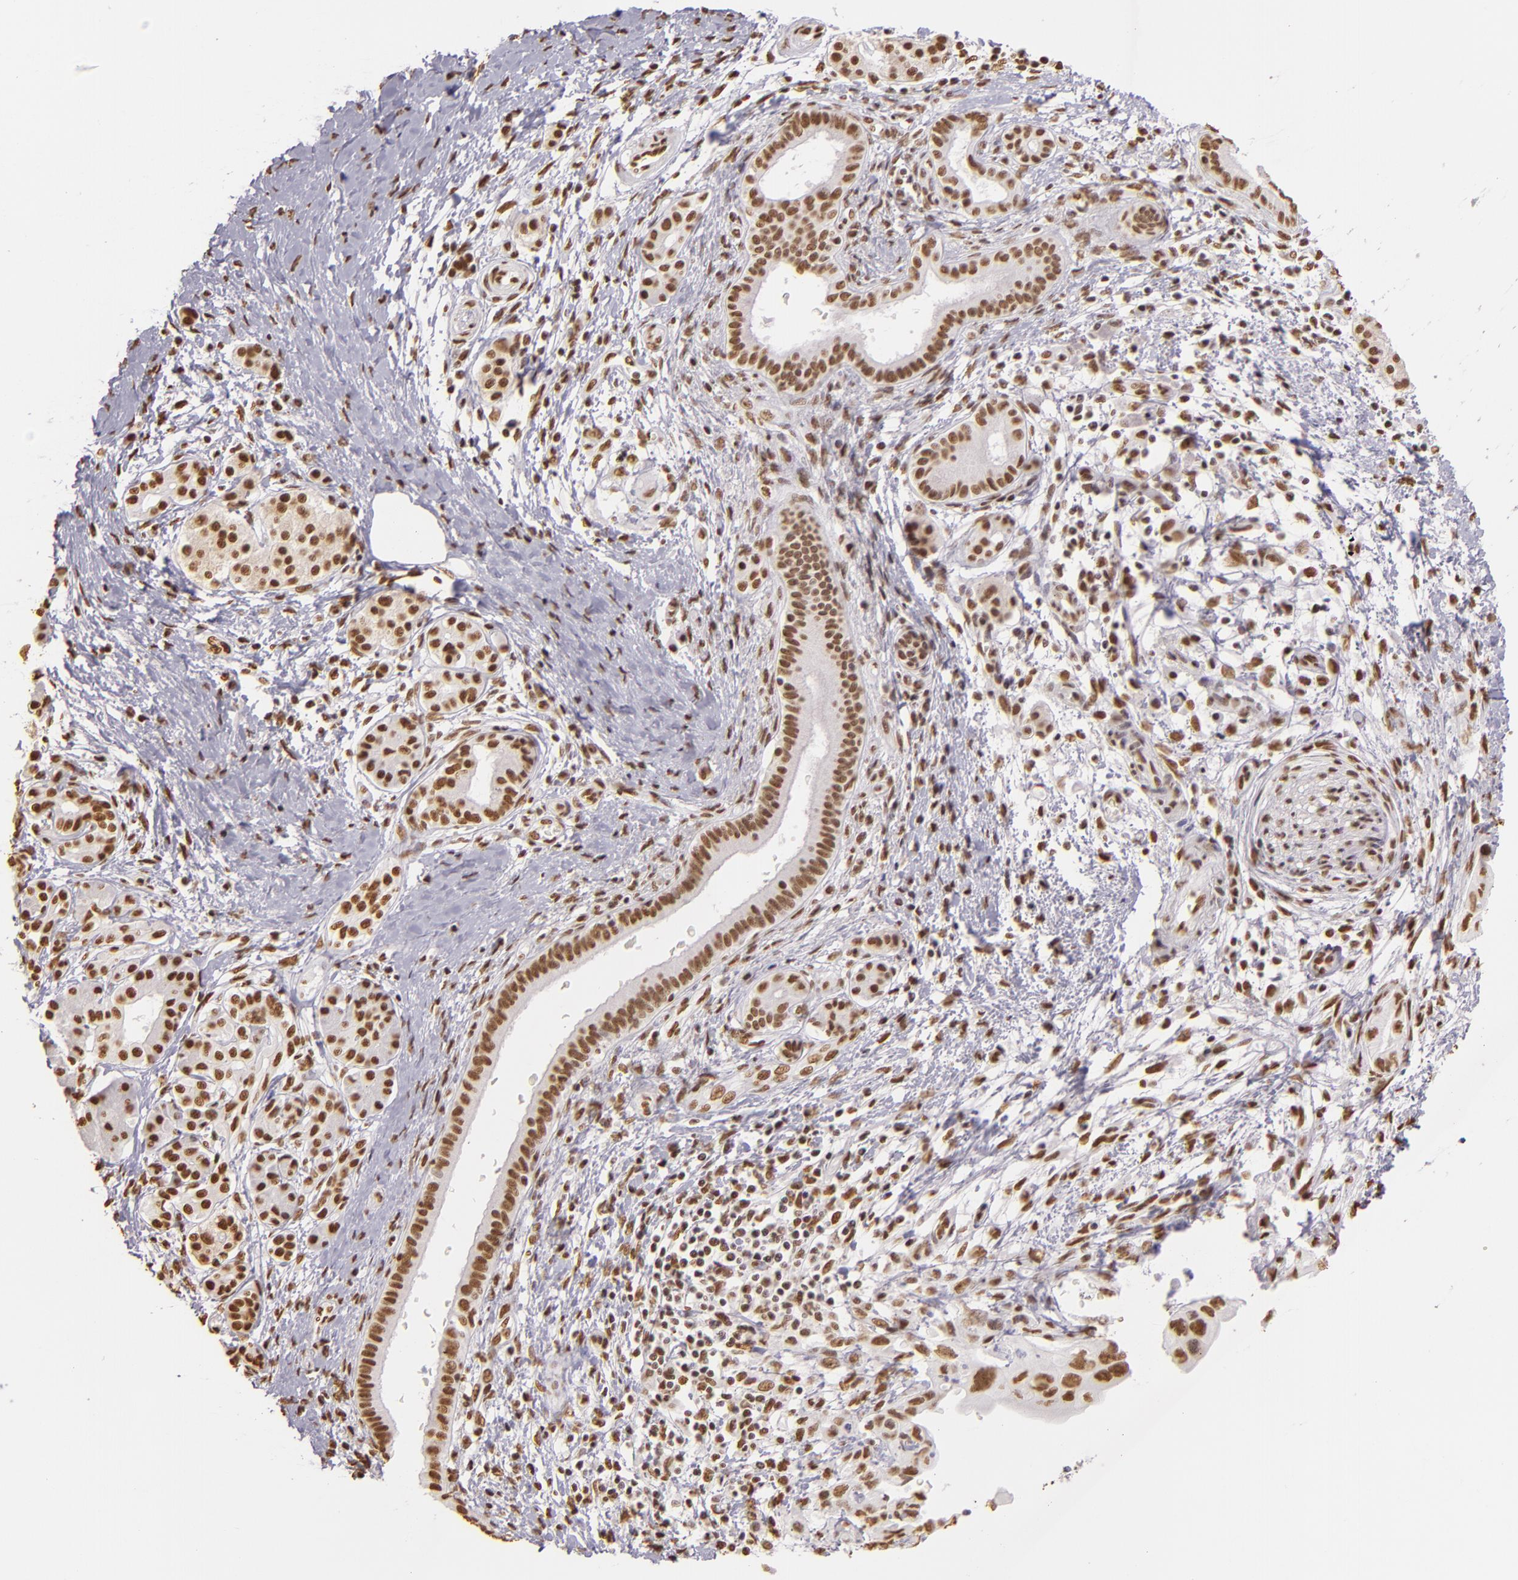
{"staining": {"intensity": "moderate", "quantity": ">75%", "location": "nuclear"}, "tissue": "pancreatic cancer", "cell_type": "Tumor cells", "image_type": "cancer", "snomed": [{"axis": "morphology", "description": "Adenocarcinoma, NOS"}, {"axis": "topography", "description": "Pancreas"}], "caption": "Immunohistochemical staining of pancreatic cancer exhibits moderate nuclear protein positivity in about >75% of tumor cells.", "gene": "PAPOLA", "patient": {"sex": "female", "age": 66}}